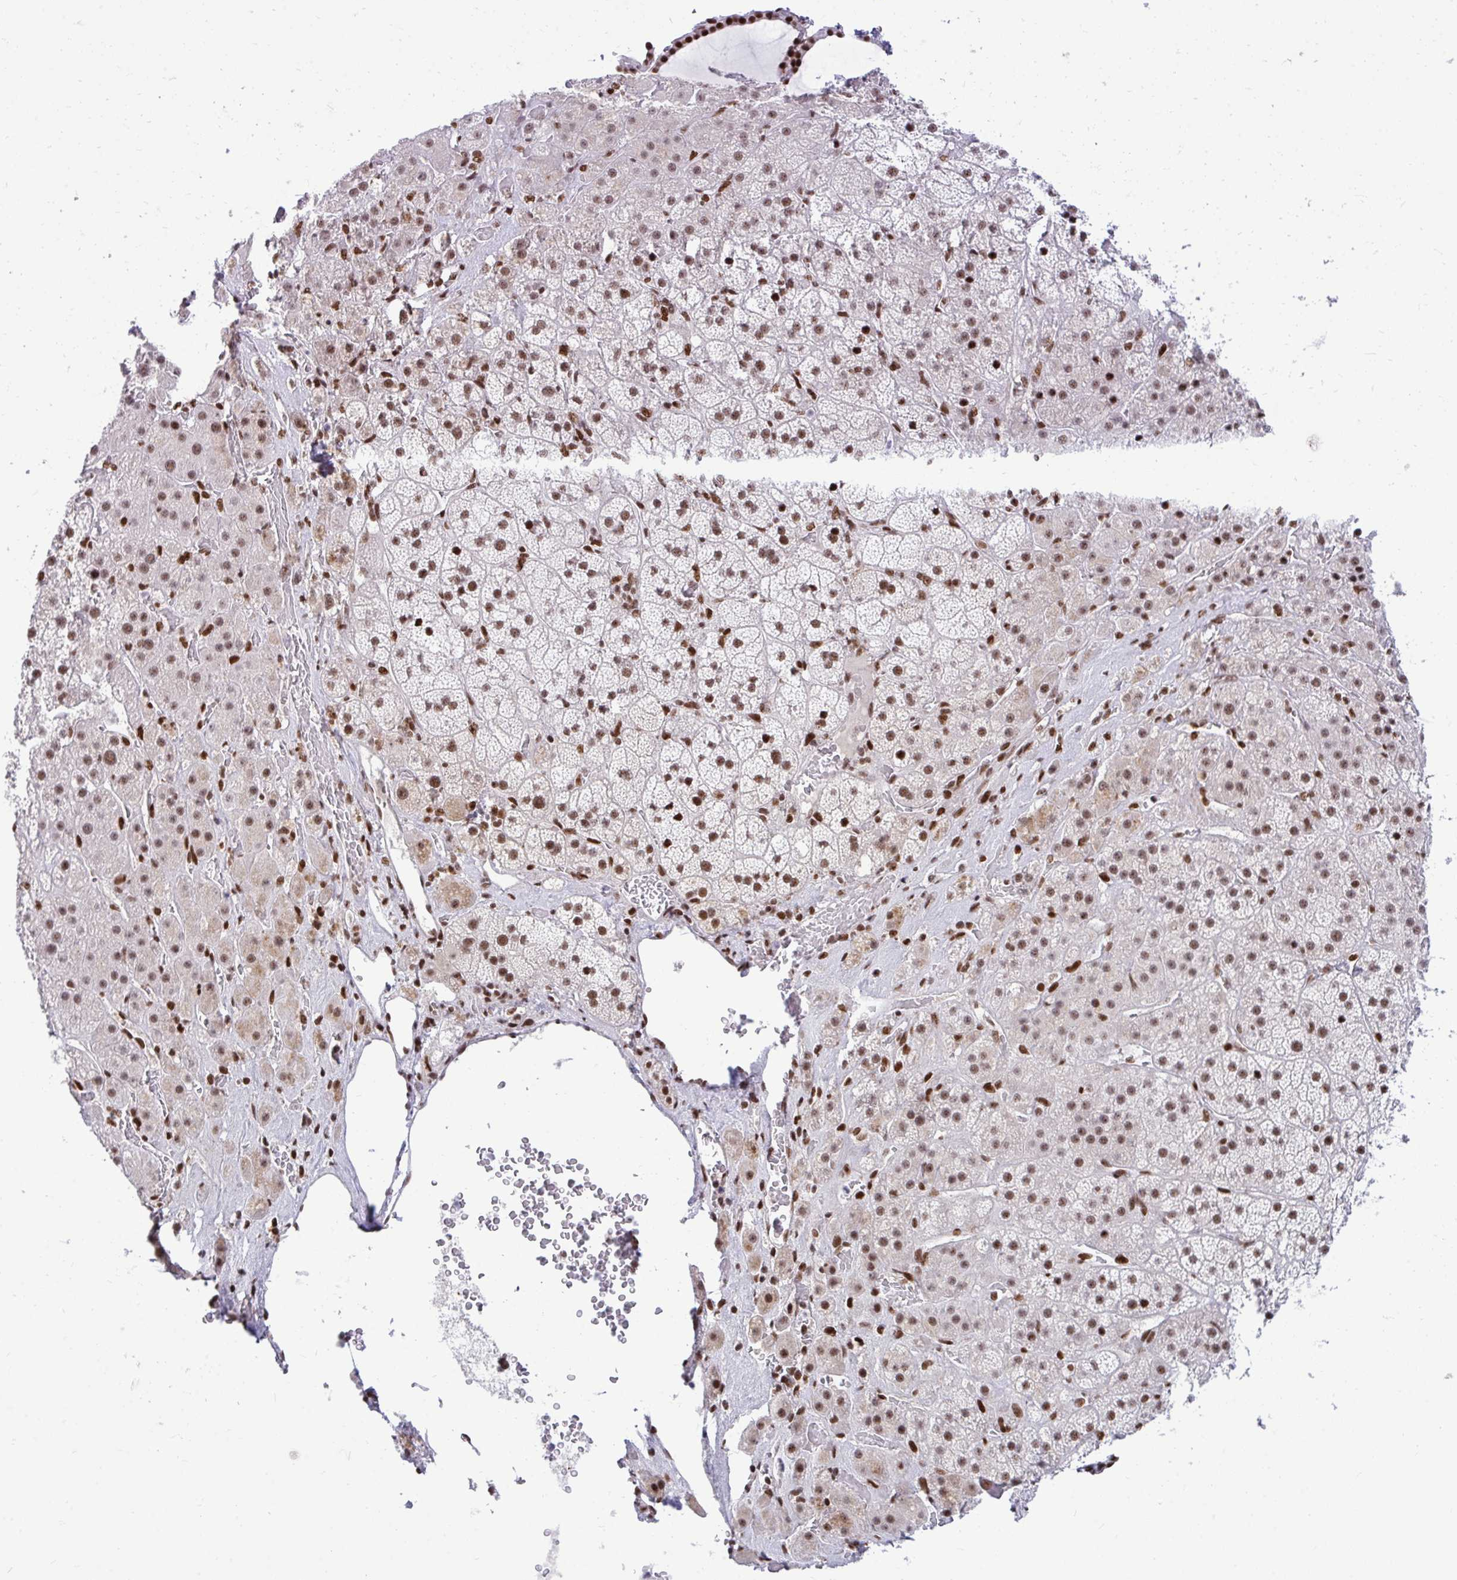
{"staining": {"intensity": "moderate", "quantity": ">75%", "location": "nuclear"}, "tissue": "adrenal gland", "cell_type": "Glandular cells", "image_type": "normal", "snomed": [{"axis": "morphology", "description": "Normal tissue, NOS"}, {"axis": "topography", "description": "Adrenal gland"}], "caption": "Benign adrenal gland shows moderate nuclear positivity in about >75% of glandular cells, visualized by immunohistochemistry. (DAB (3,3'-diaminobenzidine) IHC with brightfield microscopy, high magnification).", "gene": "CDYL", "patient": {"sex": "male", "age": 57}}